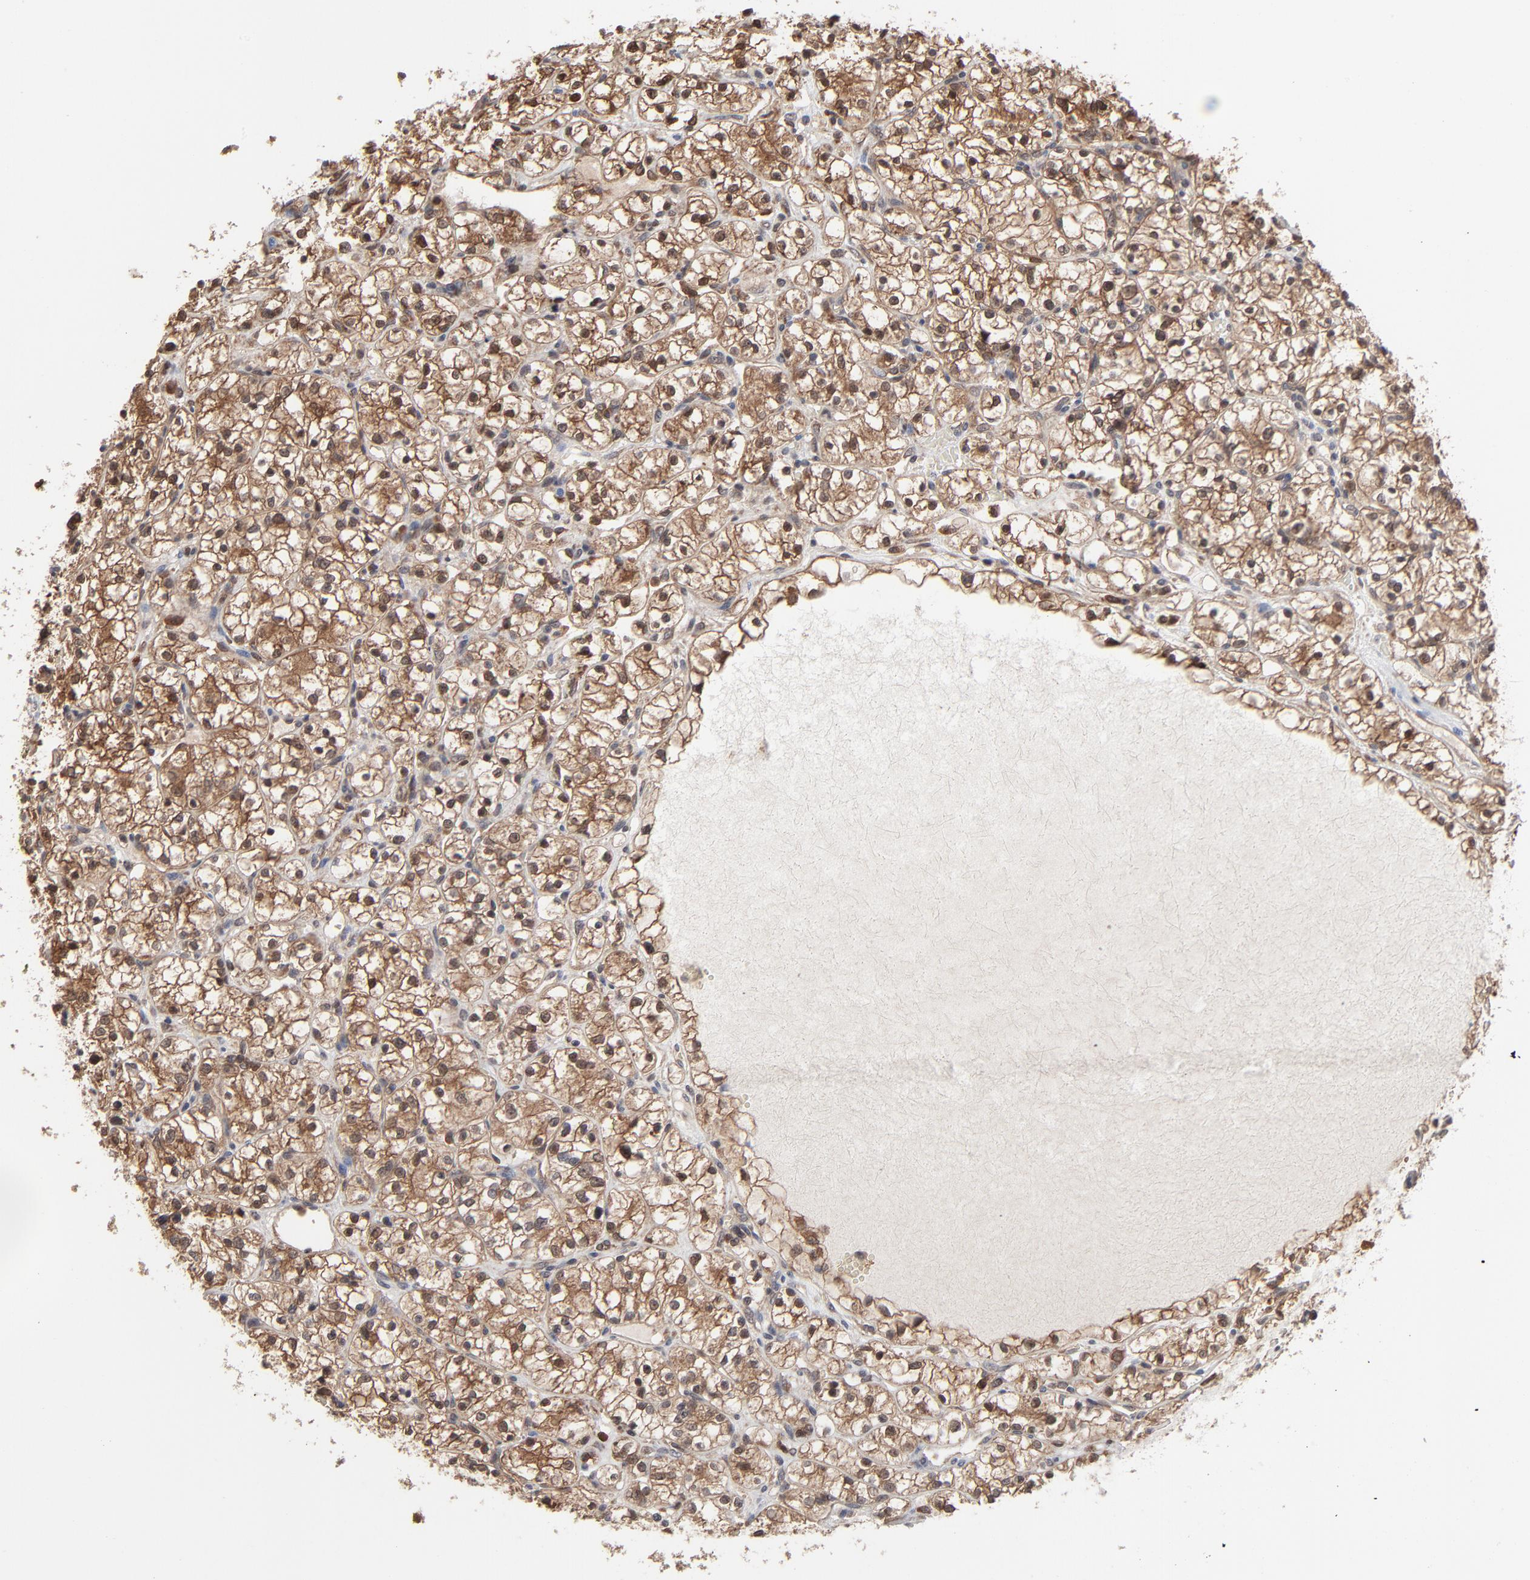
{"staining": {"intensity": "moderate", "quantity": ">75%", "location": "cytoplasmic/membranous"}, "tissue": "renal cancer", "cell_type": "Tumor cells", "image_type": "cancer", "snomed": [{"axis": "morphology", "description": "Adenocarcinoma, NOS"}, {"axis": "topography", "description": "Kidney"}], "caption": "Tumor cells demonstrate moderate cytoplasmic/membranous expression in about >75% of cells in renal adenocarcinoma. (DAB = brown stain, brightfield microscopy at high magnification).", "gene": "MAP2K1", "patient": {"sex": "female", "age": 60}}